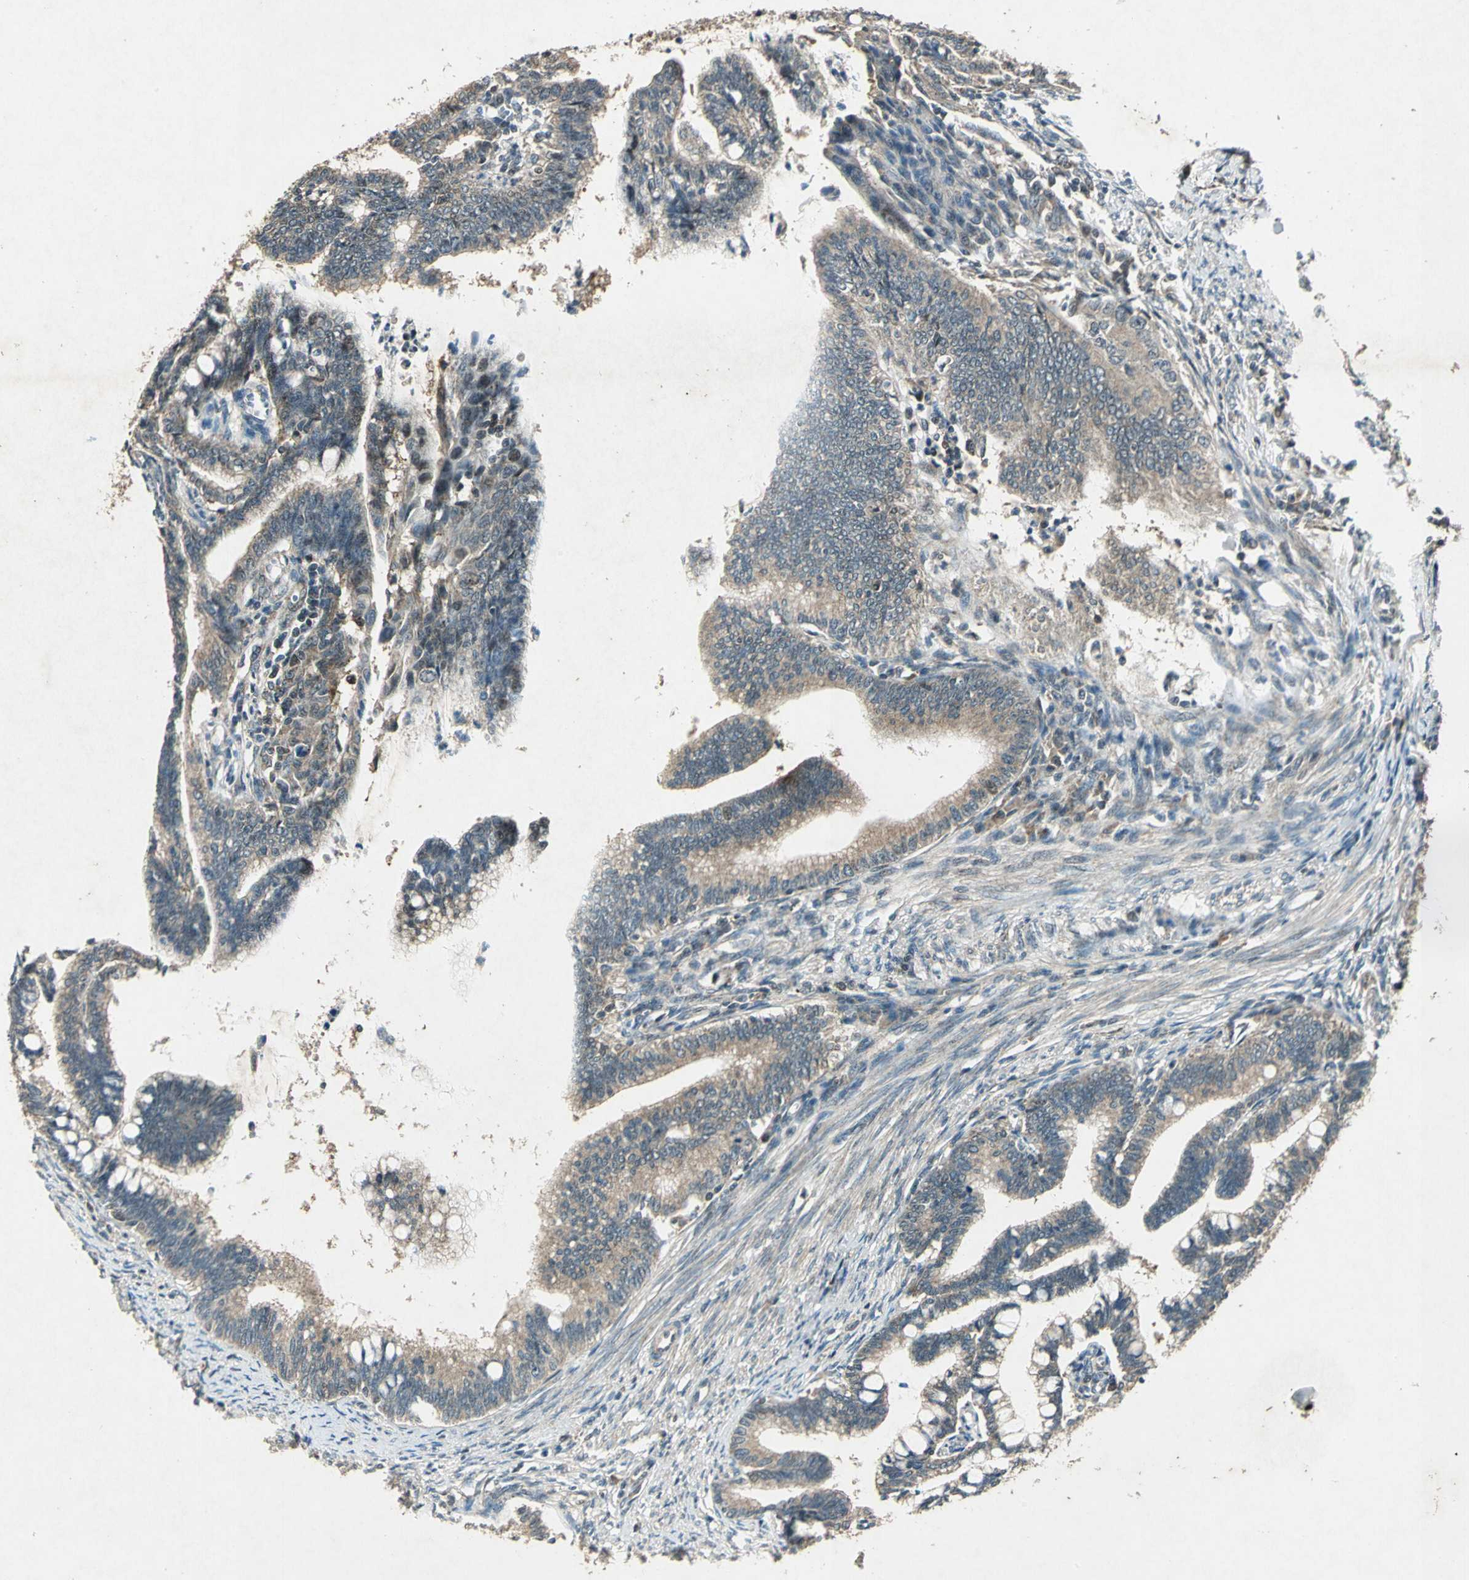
{"staining": {"intensity": "weak", "quantity": ">75%", "location": "cytoplasmic/membranous"}, "tissue": "cervical cancer", "cell_type": "Tumor cells", "image_type": "cancer", "snomed": [{"axis": "morphology", "description": "Adenocarcinoma, NOS"}, {"axis": "topography", "description": "Cervix"}], "caption": "DAB immunohistochemical staining of human cervical cancer (adenocarcinoma) shows weak cytoplasmic/membranous protein expression in approximately >75% of tumor cells. The staining was performed using DAB (3,3'-diaminobenzidine), with brown indicating positive protein expression. Nuclei are stained blue with hematoxylin.", "gene": "AHSA1", "patient": {"sex": "female", "age": 36}}